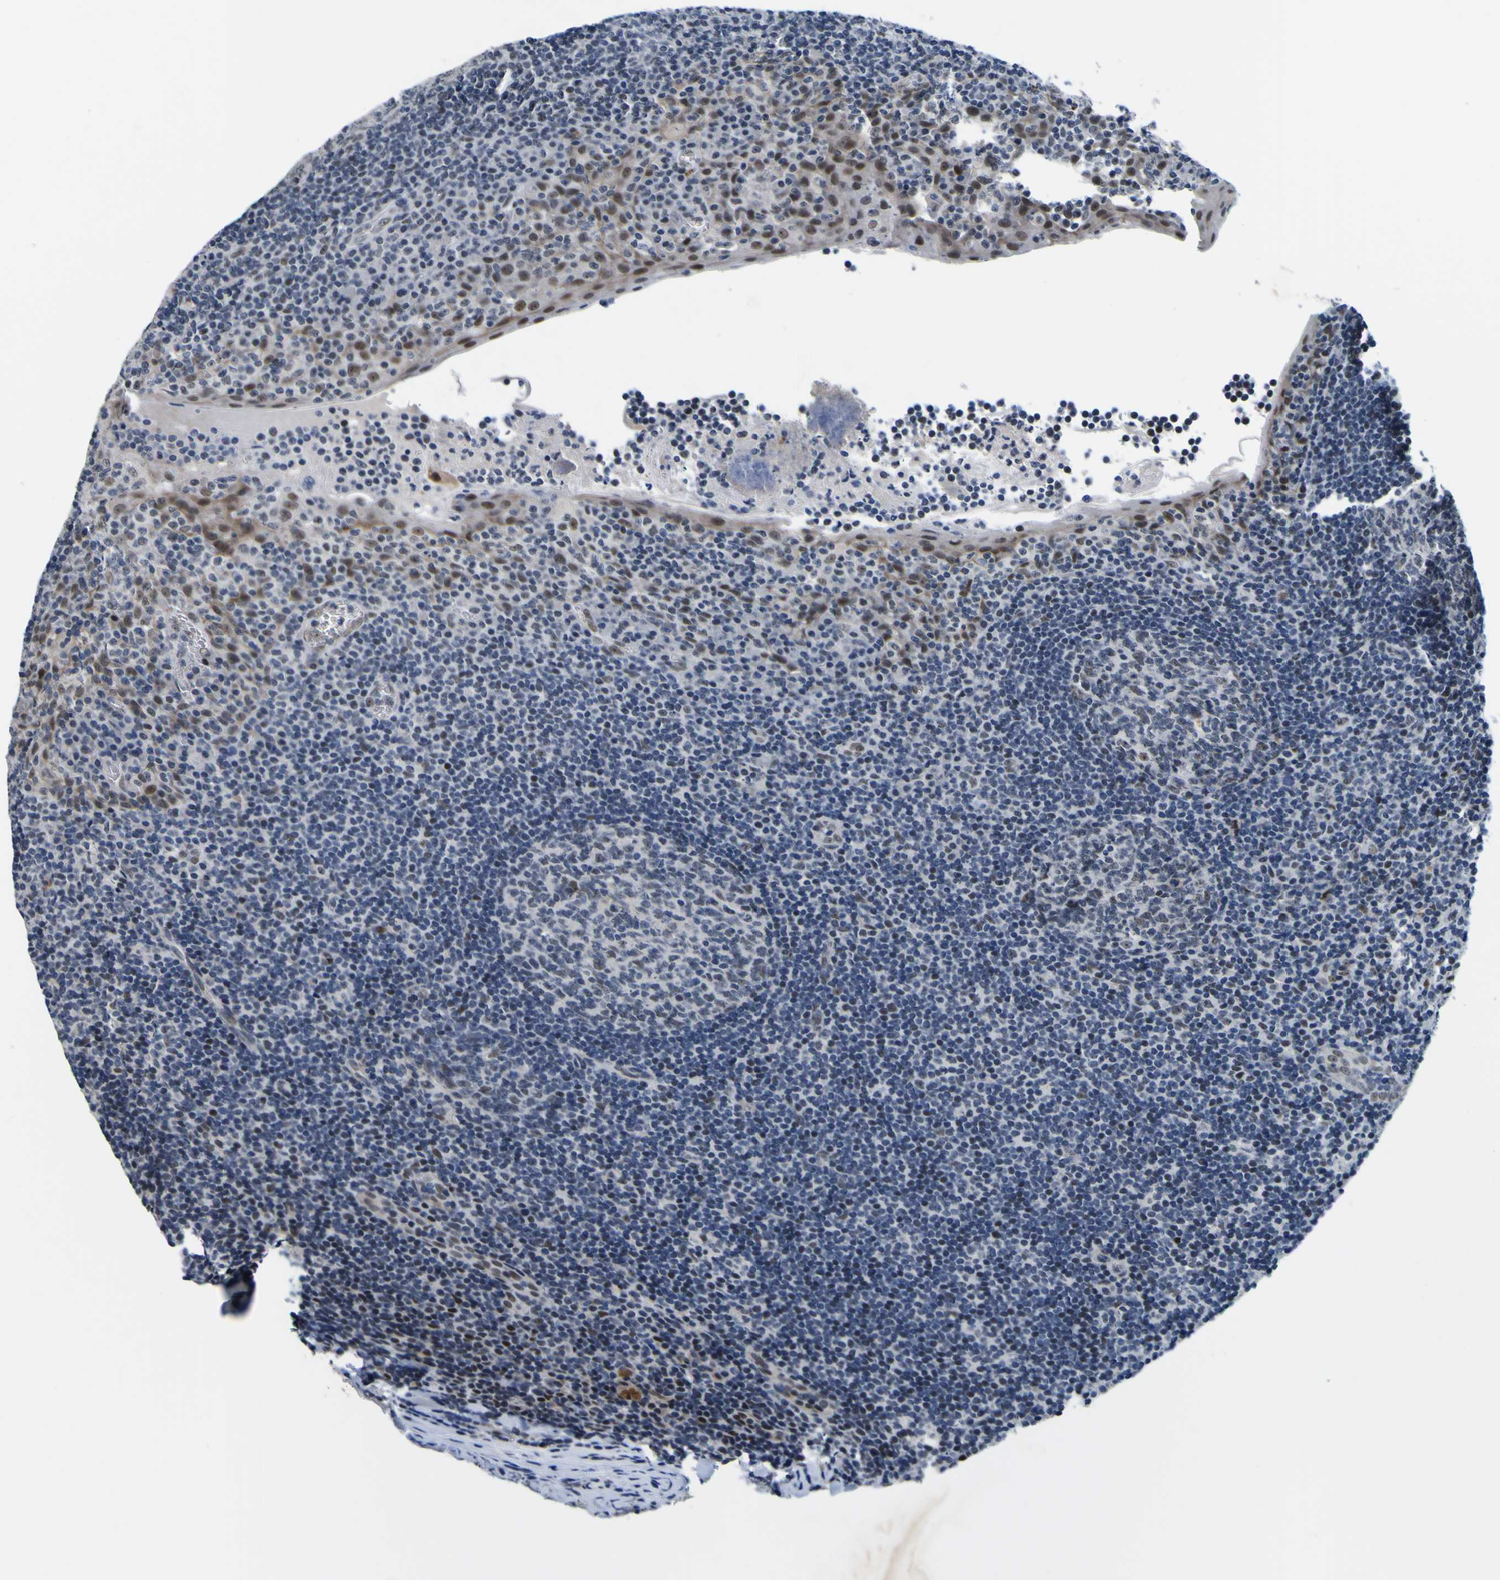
{"staining": {"intensity": "weak", "quantity": "25%-75%", "location": "none"}, "tissue": "tonsil", "cell_type": "Germinal center cells", "image_type": "normal", "snomed": [{"axis": "morphology", "description": "Normal tissue, NOS"}, {"axis": "topography", "description": "Tonsil"}], "caption": "Tonsil was stained to show a protein in brown. There is low levels of weak None positivity in approximately 25%-75% of germinal center cells. The staining was performed using DAB, with brown indicating positive protein expression. Nuclei are stained blue with hematoxylin.", "gene": "CUL4B", "patient": {"sex": "male", "age": 37}}